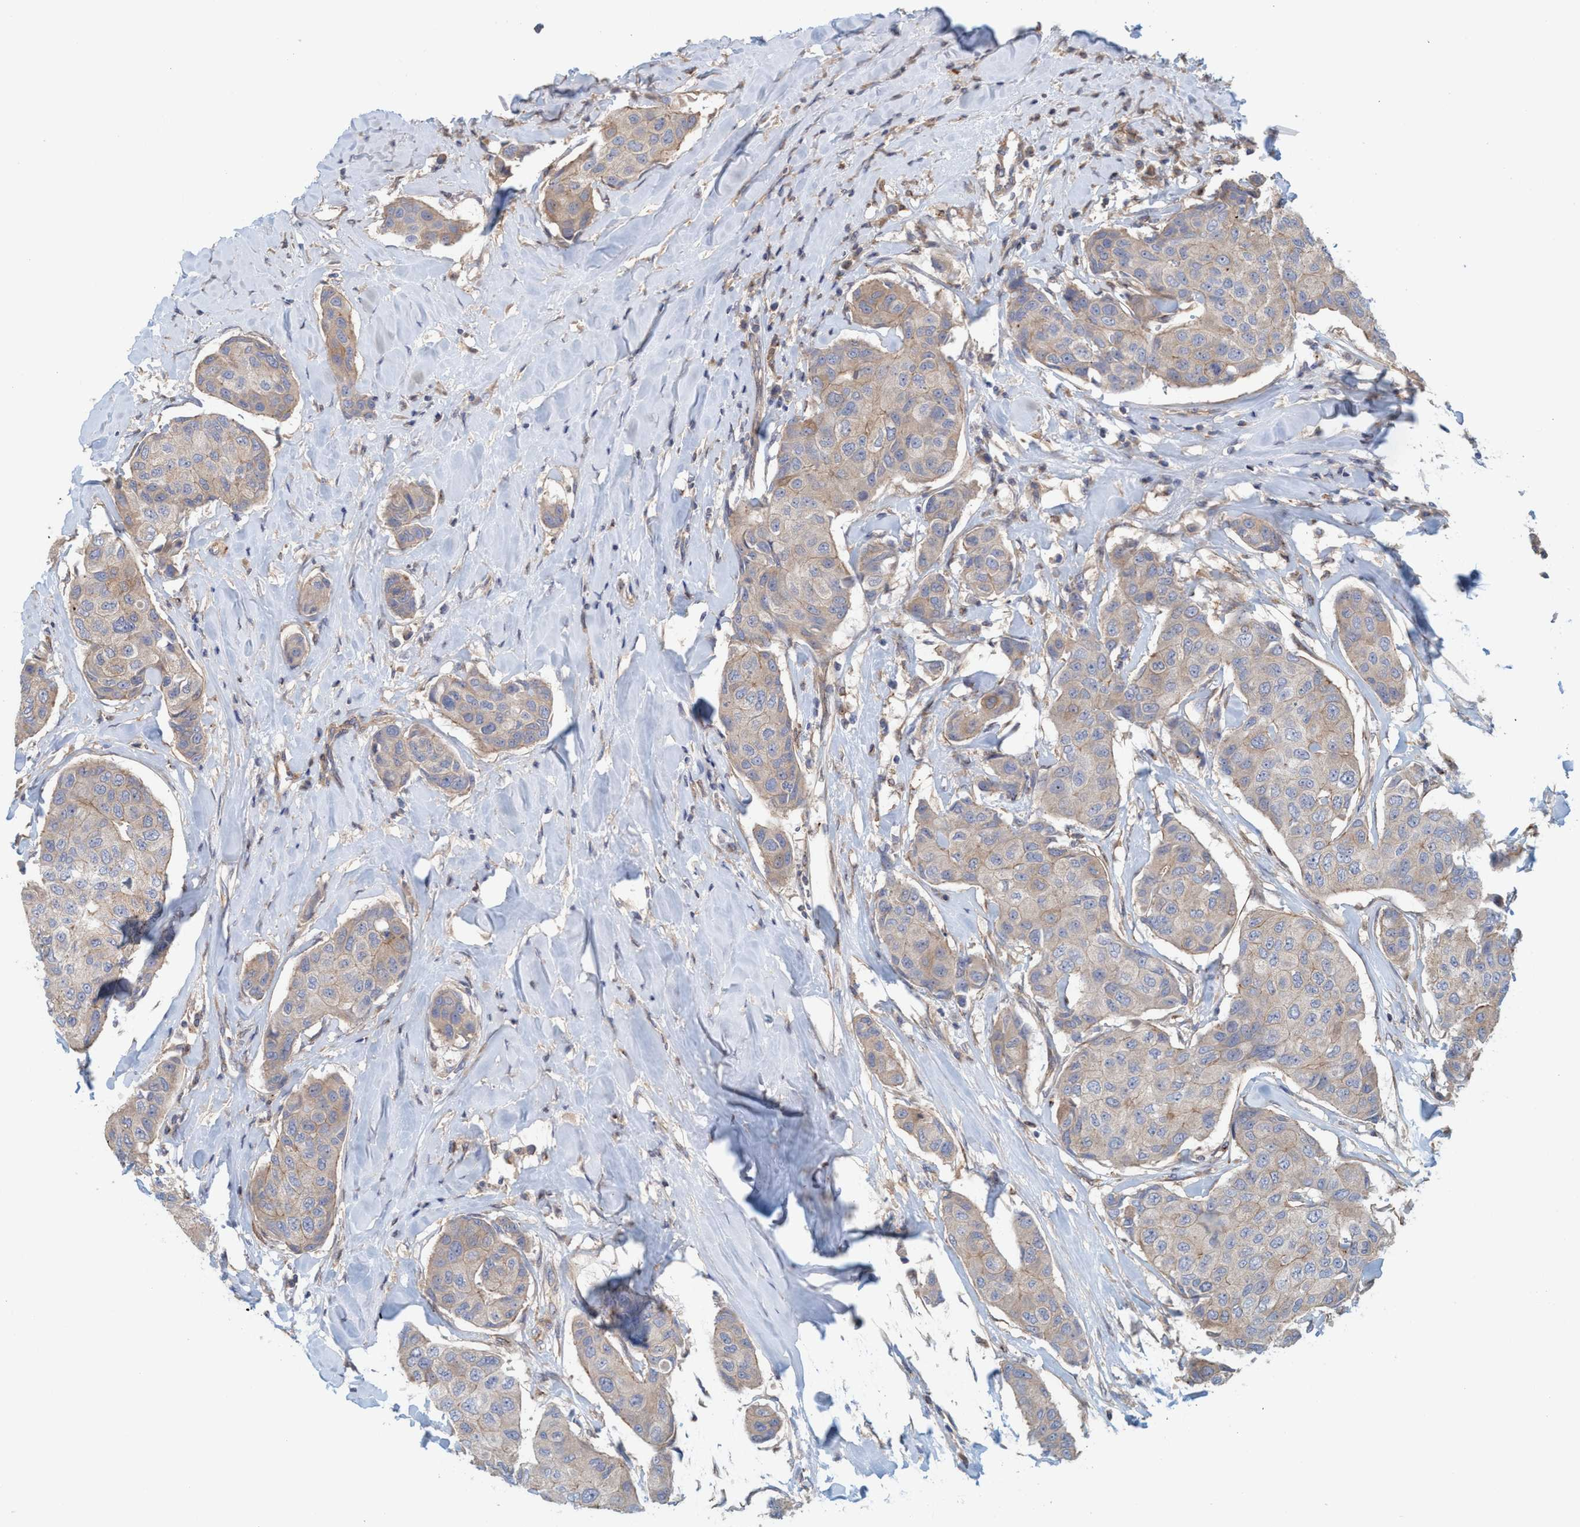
{"staining": {"intensity": "weak", "quantity": ">75%", "location": "cytoplasmic/membranous"}, "tissue": "breast cancer", "cell_type": "Tumor cells", "image_type": "cancer", "snomed": [{"axis": "morphology", "description": "Duct carcinoma"}, {"axis": "topography", "description": "Breast"}], "caption": "IHC staining of breast cancer (invasive ductal carcinoma), which shows low levels of weak cytoplasmic/membranous positivity in approximately >75% of tumor cells indicating weak cytoplasmic/membranous protein expression. The staining was performed using DAB (brown) for protein detection and nuclei were counterstained in hematoxylin (blue).", "gene": "SPECC1", "patient": {"sex": "female", "age": 80}}